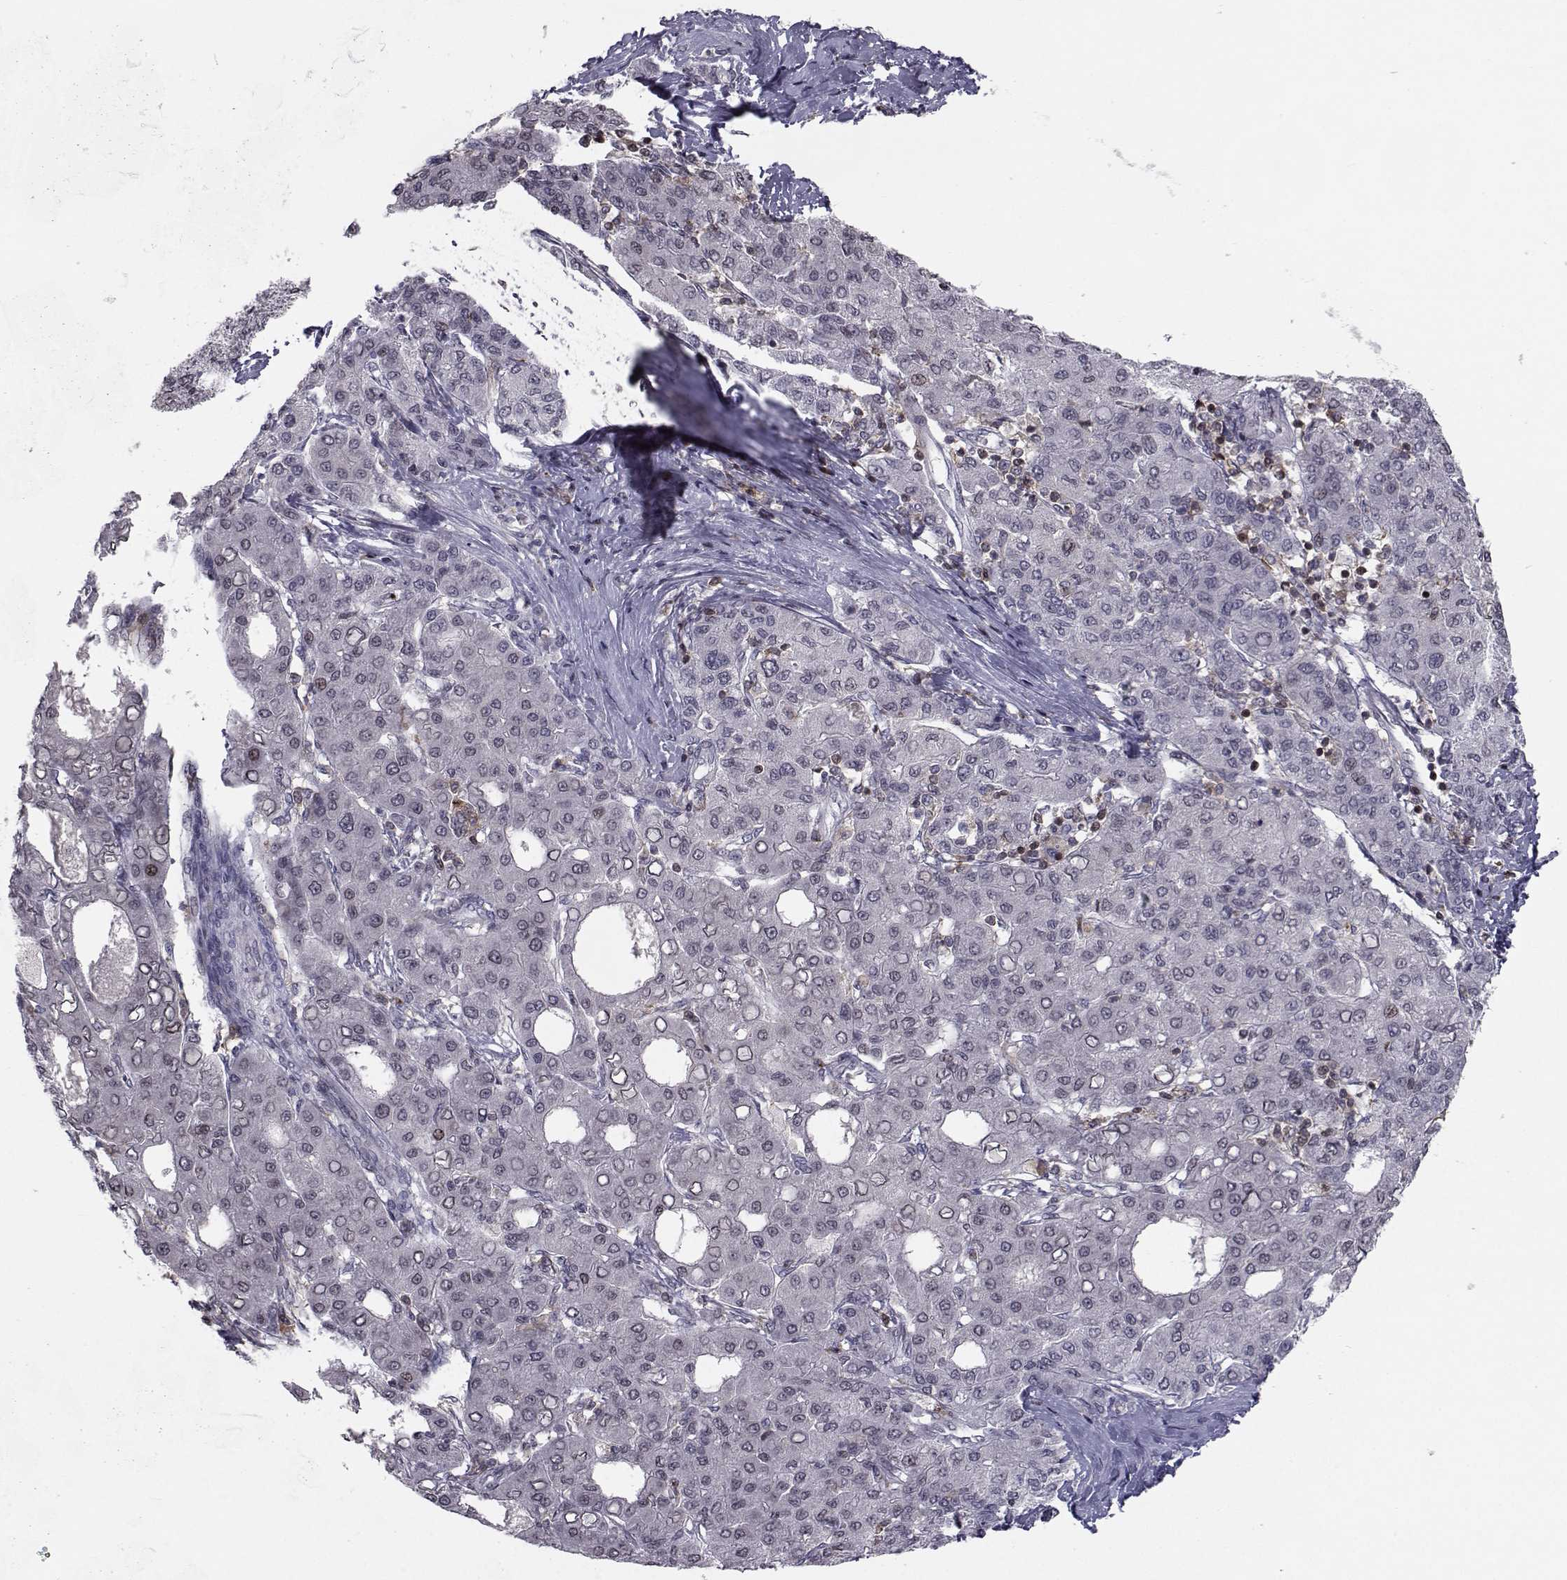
{"staining": {"intensity": "negative", "quantity": "none", "location": "none"}, "tissue": "liver cancer", "cell_type": "Tumor cells", "image_type": "cancer", "snomed": [{"axis": "morphology", "description": "Carcinoma, Hepatocellular, NOS"}, {"axis": "topography", "description": "Liver"}], "caption": "The micrograph exhibits no significant expression in tumor cells of liver cancer.", "gene": "PCP4L1", "patient": {"sex": "male", "age": 65}}